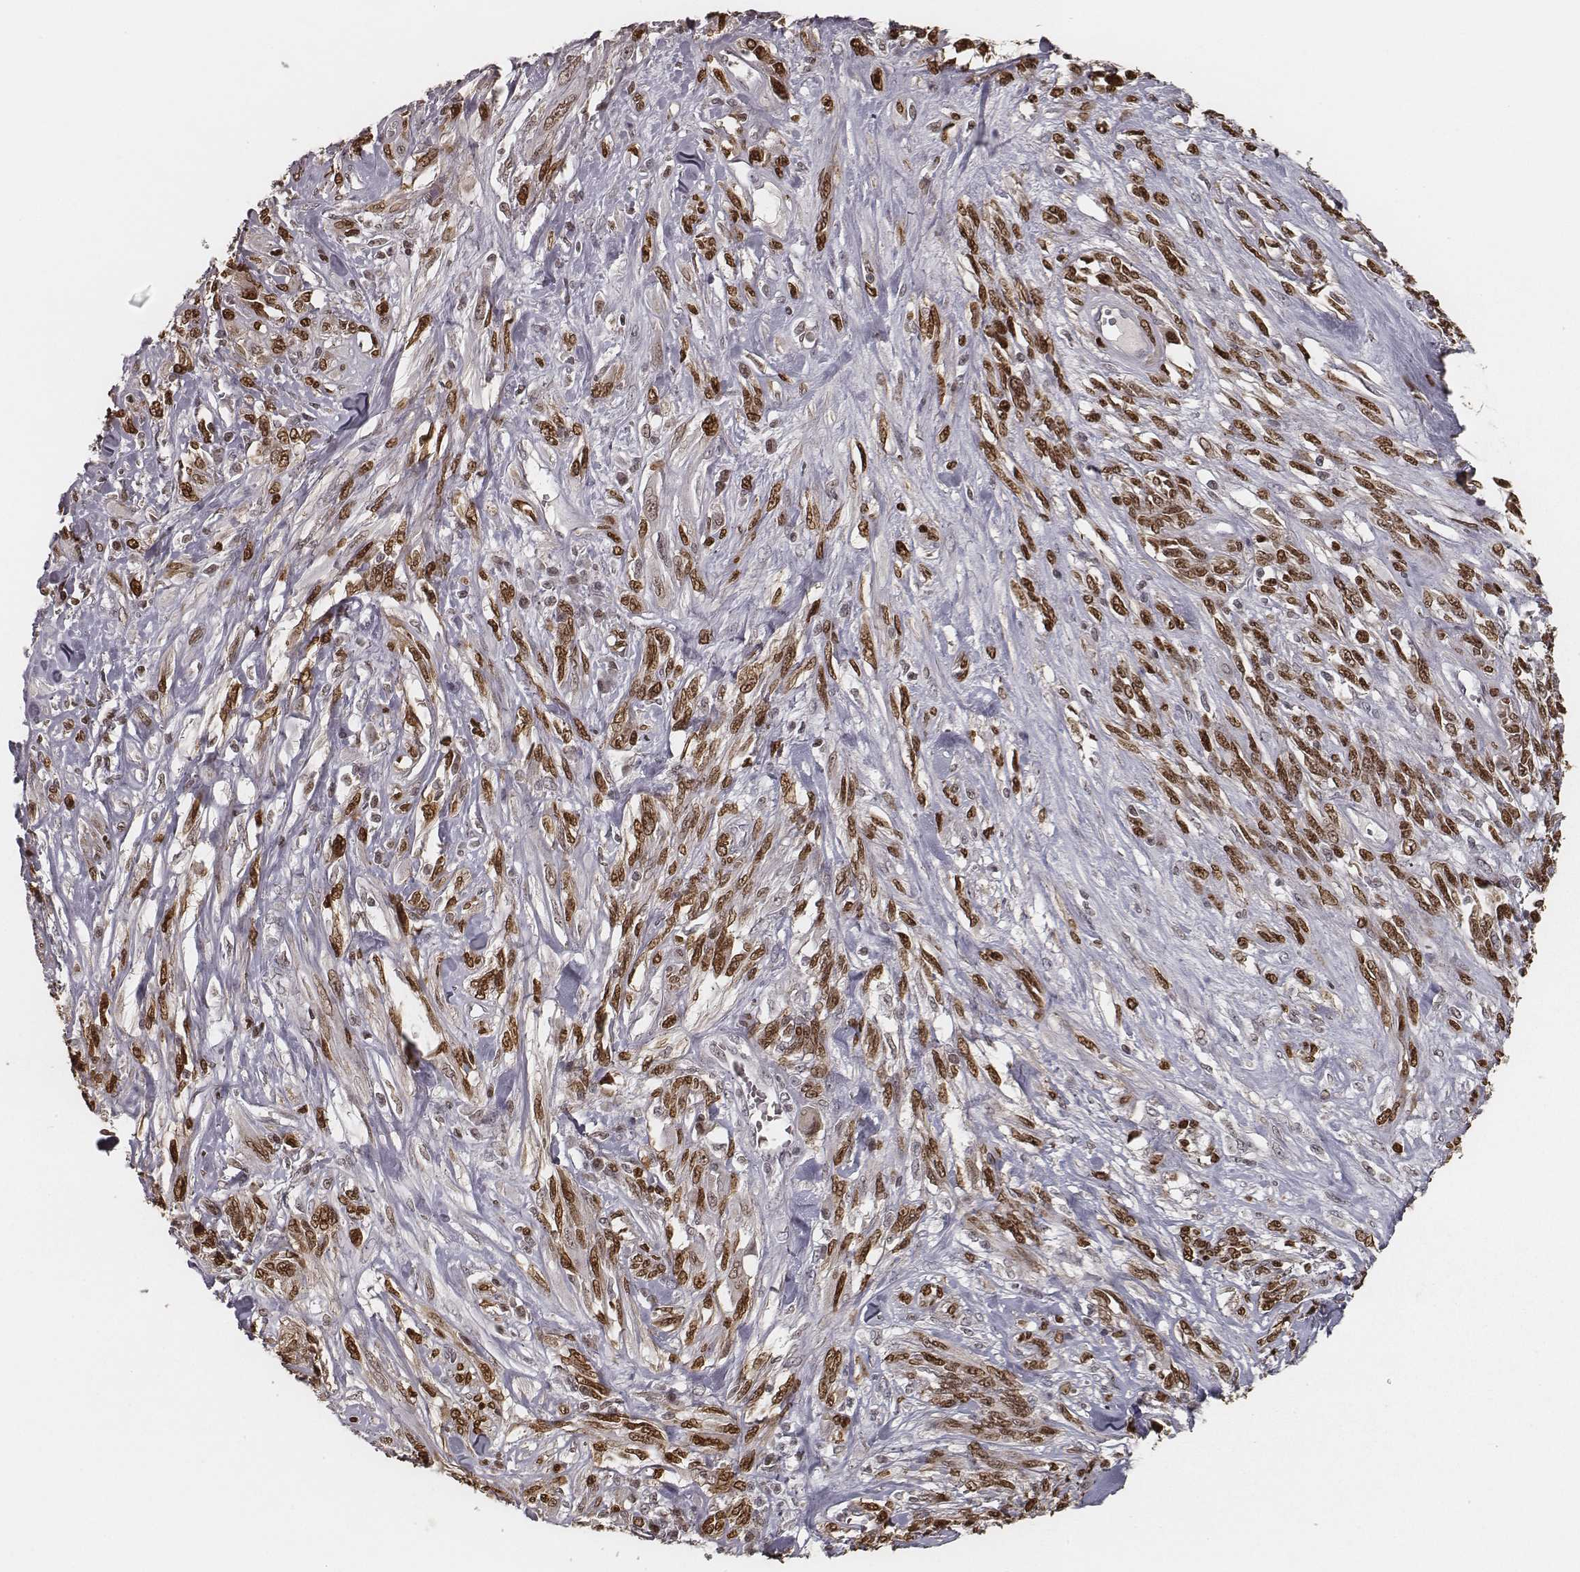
{"staining": {"intensity": "strong", "quantity": ">75%", "location": "nuclear"}, "tissue": "melanoma", "cell_type": "Tumor cells", "image_type": "cancer", "snomed": [{"axis": "morphology", "description": "Malignant melanoma, NOS"}, {"axis": "topography", "description": "Skin"}], "caption": "Immunohistochemistry (IHC) image of malignant melanoma stained for a protein (brown), which demonstrates high levels of strong nuclear positivity in approximately >75% of tumor cells.", "gene": "HMGA2", "patient": {"sex": "female", "age": 91}}